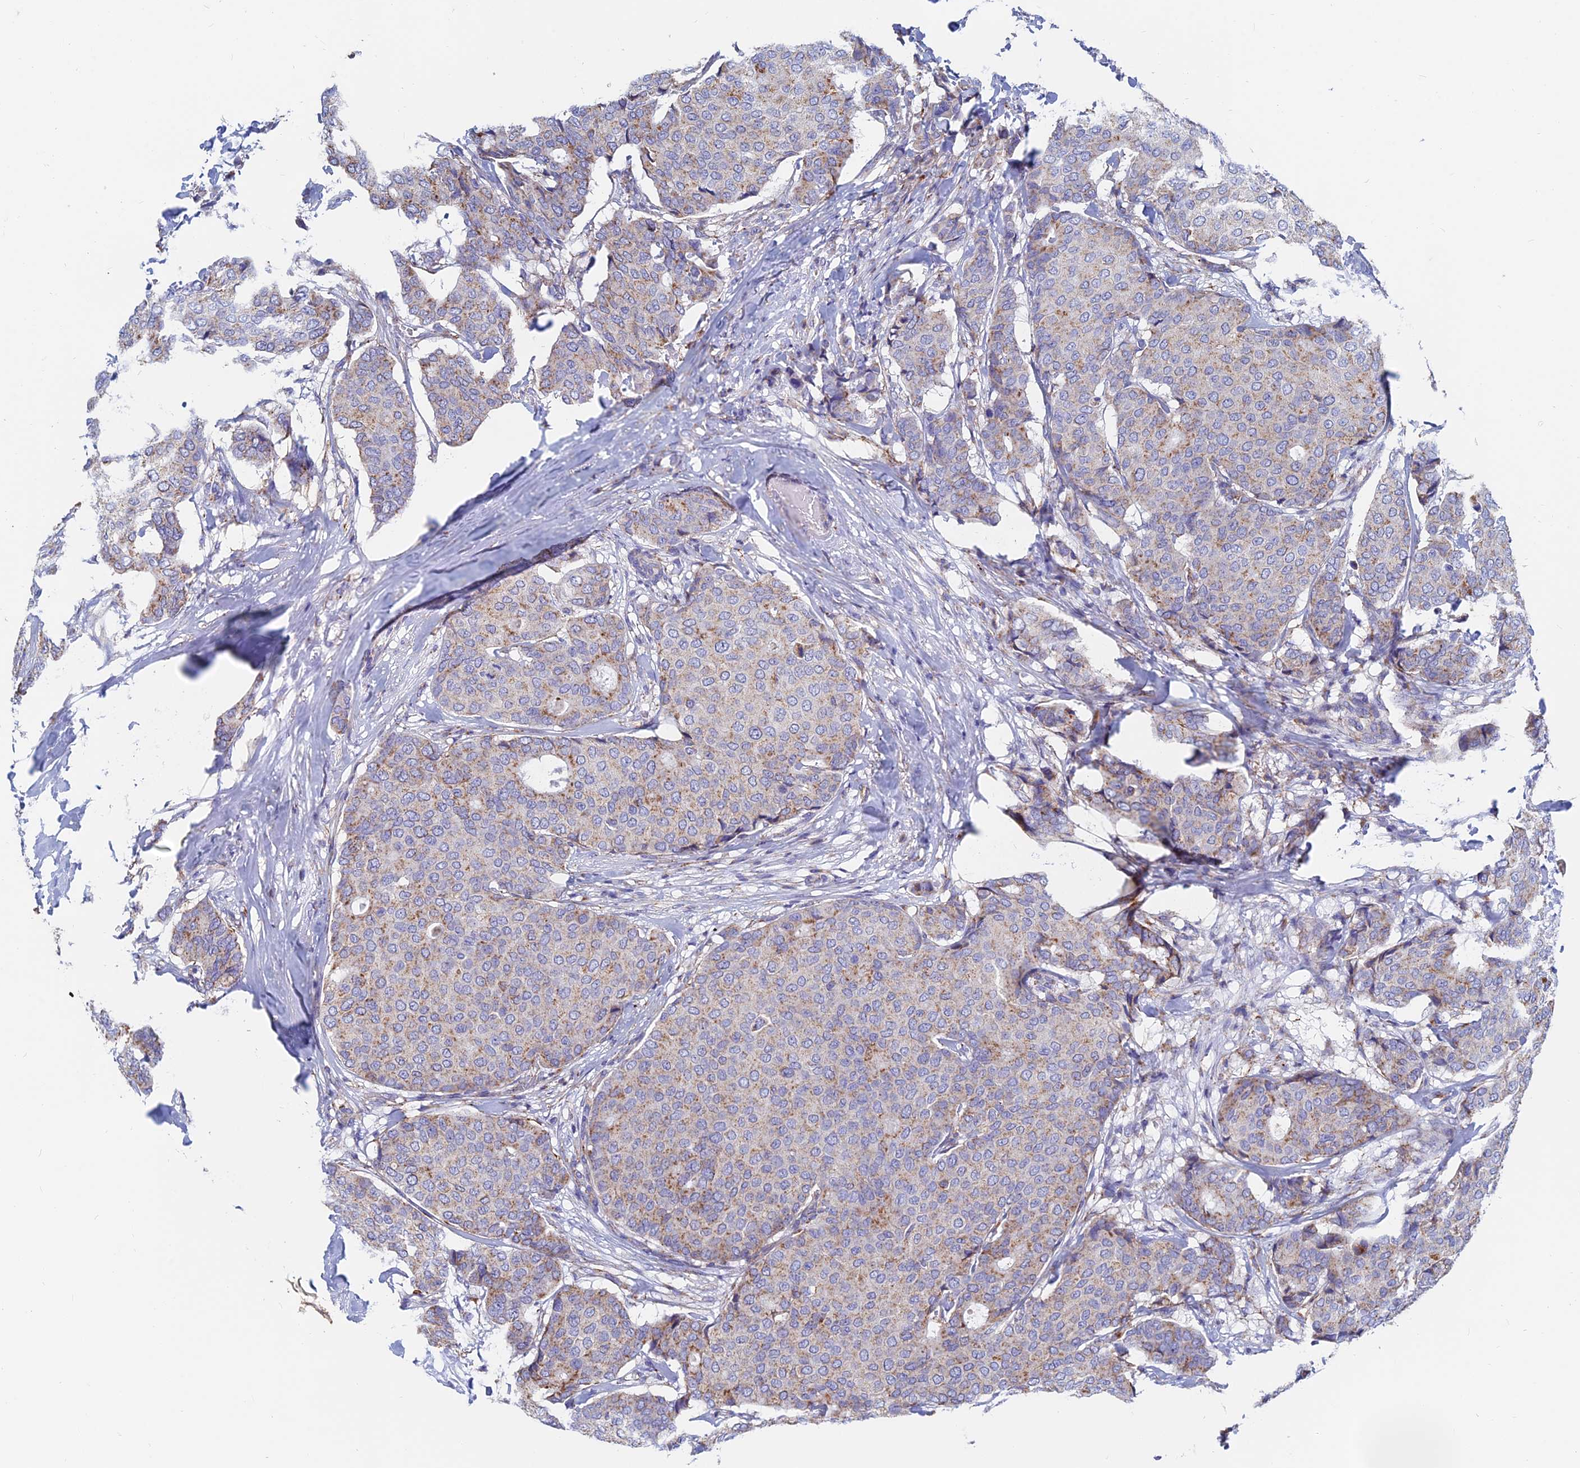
{"staining": {"intensity": "moderate", "quantity": "25%-75%", "location": "cytoplasmic/membranous"}, "tissue": "breast cancer", "cell_type": "Tumor cells", "image_type": "cancer", "snomed": [{"axis": "morphology", "description": "Duct carcinoma"}, {"axis": "topography", "description": "Breast"}], "caption": "This micrograph exhibits breast cancer (invasive ductal carcinoma) stained with immunohistochemistry (IHC) to label a protein in brown. The cytoplasmic/membranous of tumor cells show moderate positivity for the protein. Nuclei are counter-stained blue.", "gene": "SPNS1", "patient": {"sex": "female", "age": 75}}